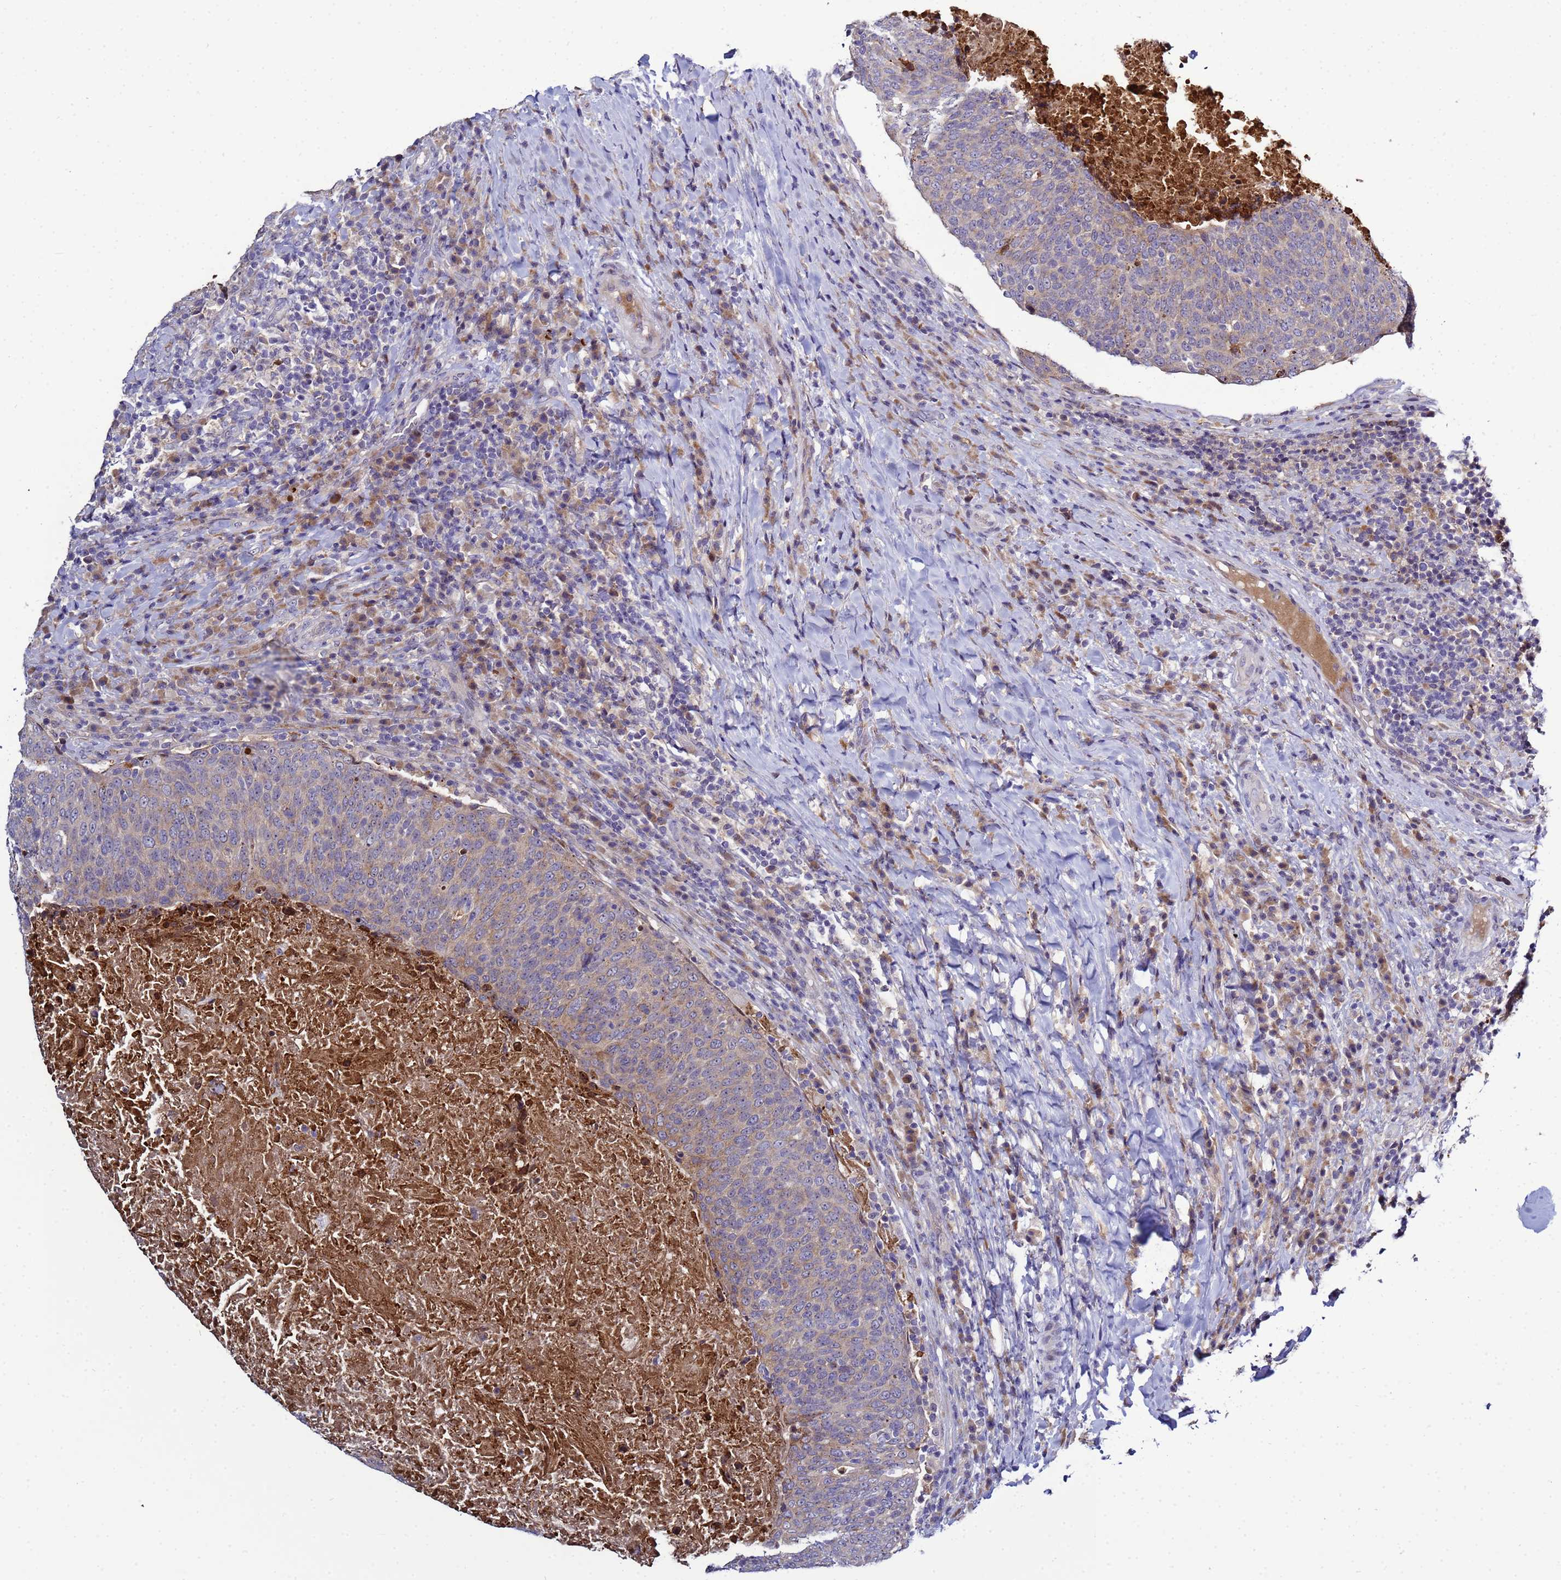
{"staining": {"intensity": "weak", "quantity": "25%-75%", "location": "cytoplasmic/membranous"}, "tissue": "head and neck cancer", "cell_type": "Tumor cells", "image_type": "cancer", "snomed": [{"axis": "morphology", "description": "Squamous cell carcinoma, NOS"}, {"axis": "morphology", "description": "Squamous cell carcinoma, metastatic, NOS"}, {"axis": "topography", "description": "Lymph node"}, {"axis": "topography", "description": "Head-Neck"}], "caption": "Protein expression analysis of human head and neck cancer reveals weak cytoplasmic/membranous staining in approximately 25%-75% of tumor cells. (DAB (3,3'-diaminobenzidine) IHC, brown staining for protein, blue staining for nuclei).", "gene": "NOL8", "patient": {"sex": "male", "age": 62}}